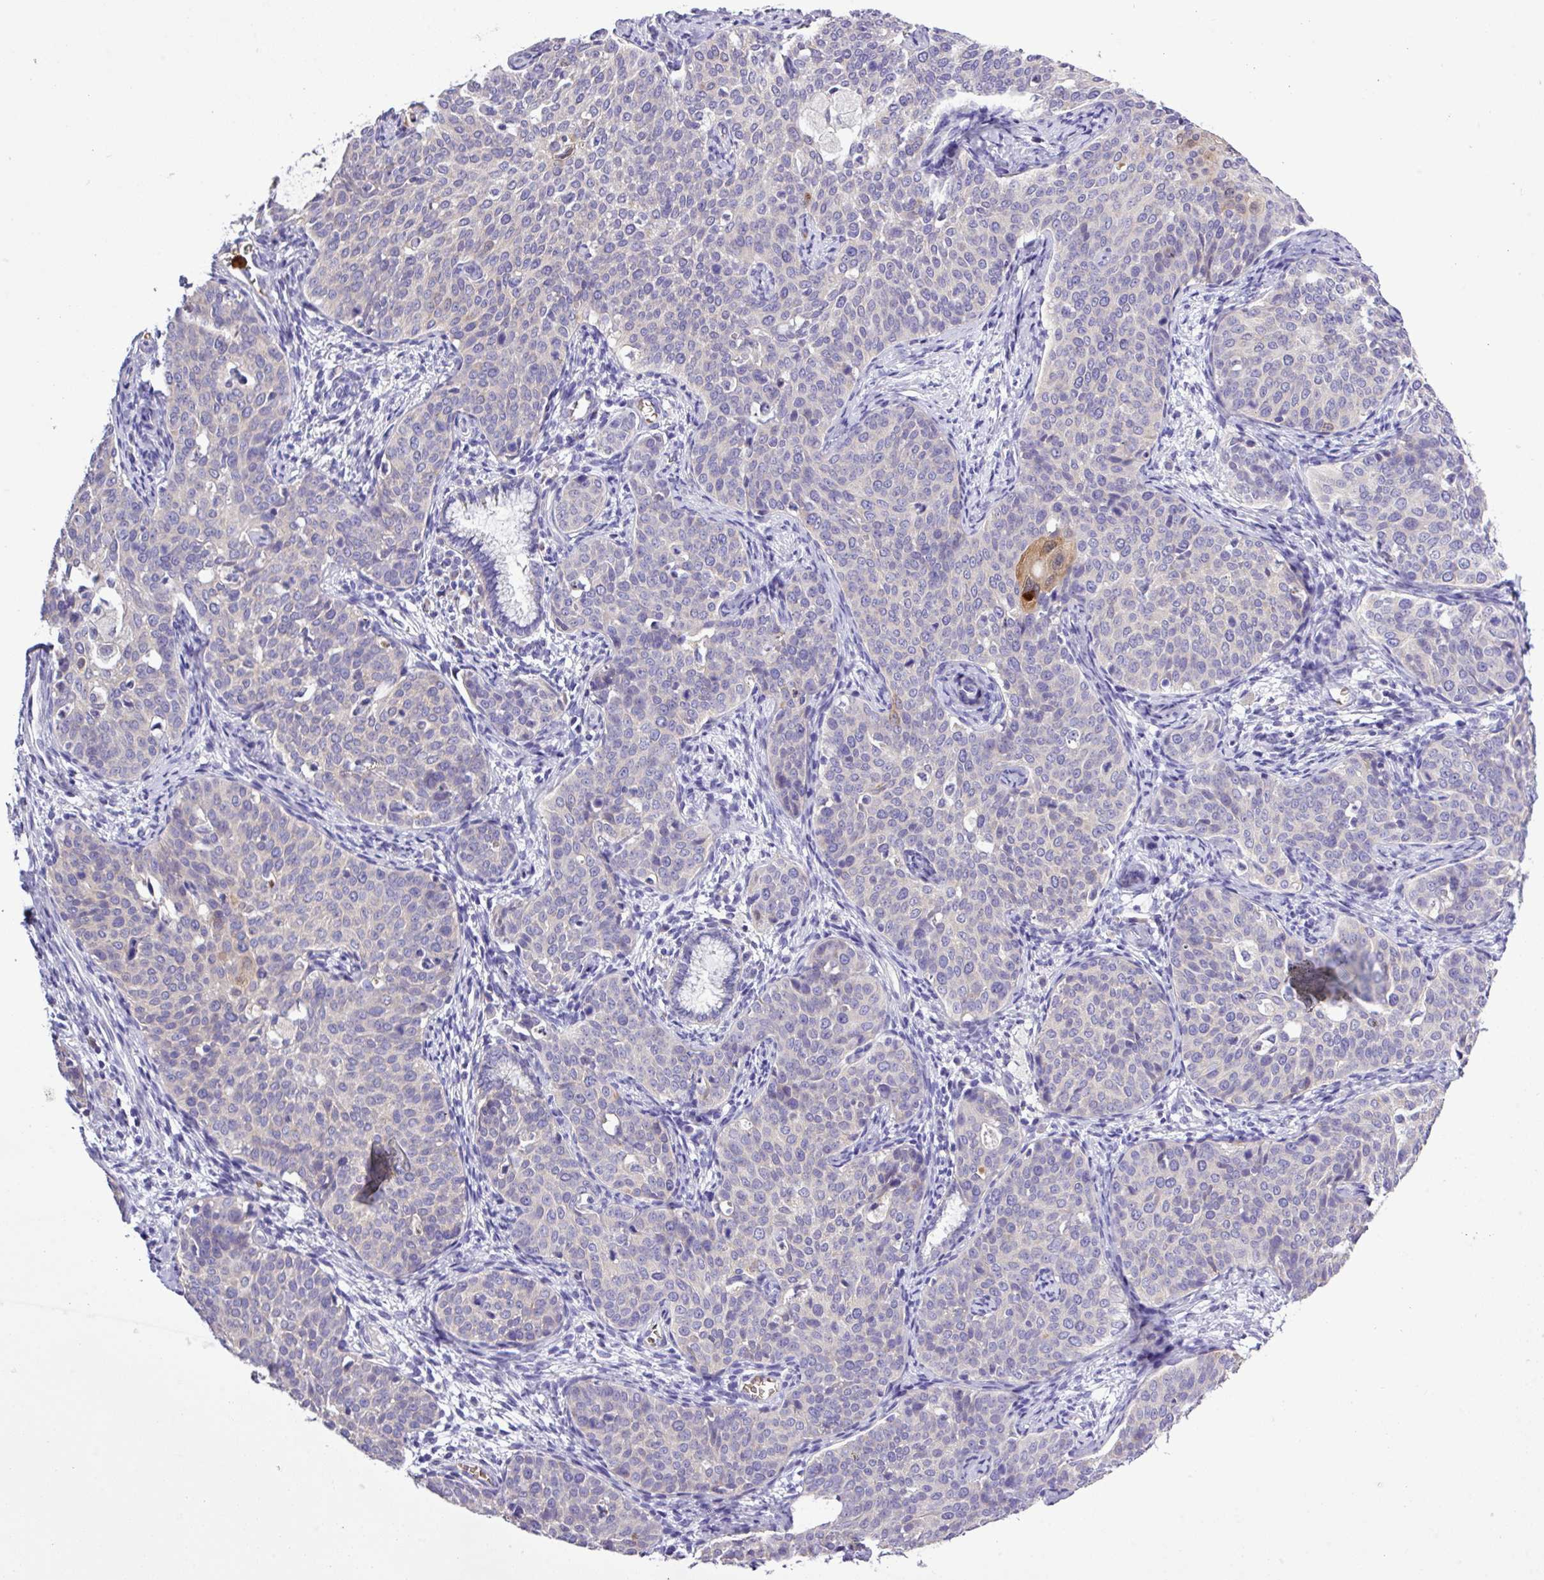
{"staining": {"intensity": "negative", "quantity": "none", "location": "none"}, "tissue": "cervical cancer", "cell_type": "Tumor cells", "image_type": "cancer", "snomed": [{"axis": "morphology", "description": "Squamous cell carcinoma, NOS"}, {"axis": "topography", "description": "Cervix"}], "caption": "A photomicrograph of cervical cancer (squamous cell carcinoma) stained for a protein displays no brown staining in tumor cells.", "gene": "MGAT4B", "patient": {"sex": "female", "age": 44}}